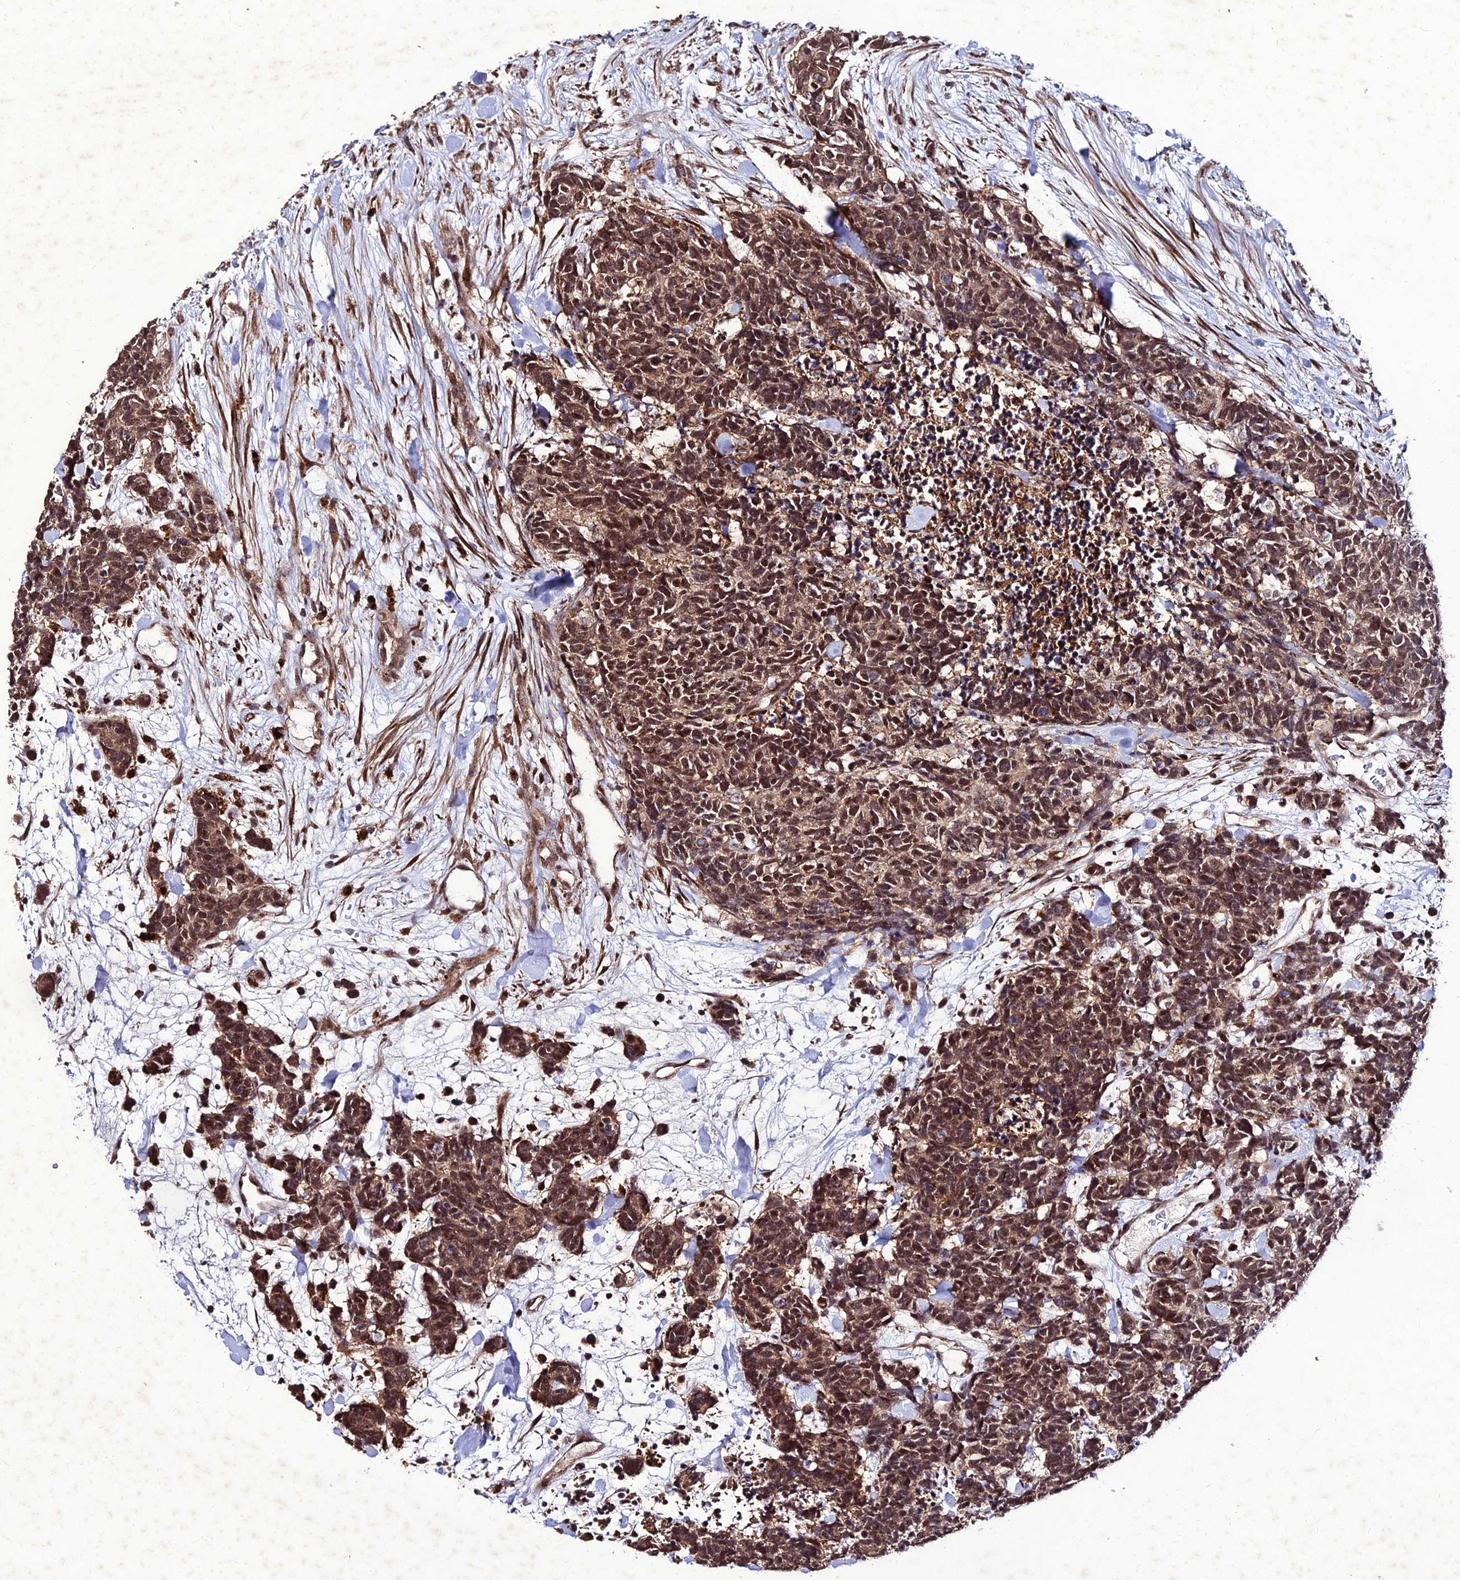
{"staining": {"intensity": "moderate", "quantity": ">75%", "location": "nuclear"}, "tissue": "carcinoid", "cell_type": "Tumor cells", "image_type": "cancer", "snomed": [{"axis": "morphology", "description": "Carcinoma, NOS"}, {"axis": "morphology", "description": "Carcinoid, malignant, NOS"}, {"axis": "topography", "description": "Prostate"}], "caption": "Malignant carcinoid stained with a protein marker exhibits moderate staining in tumor cells.", "gene": "ZNF766", "patient": {"sex": "male", "age": 57}}